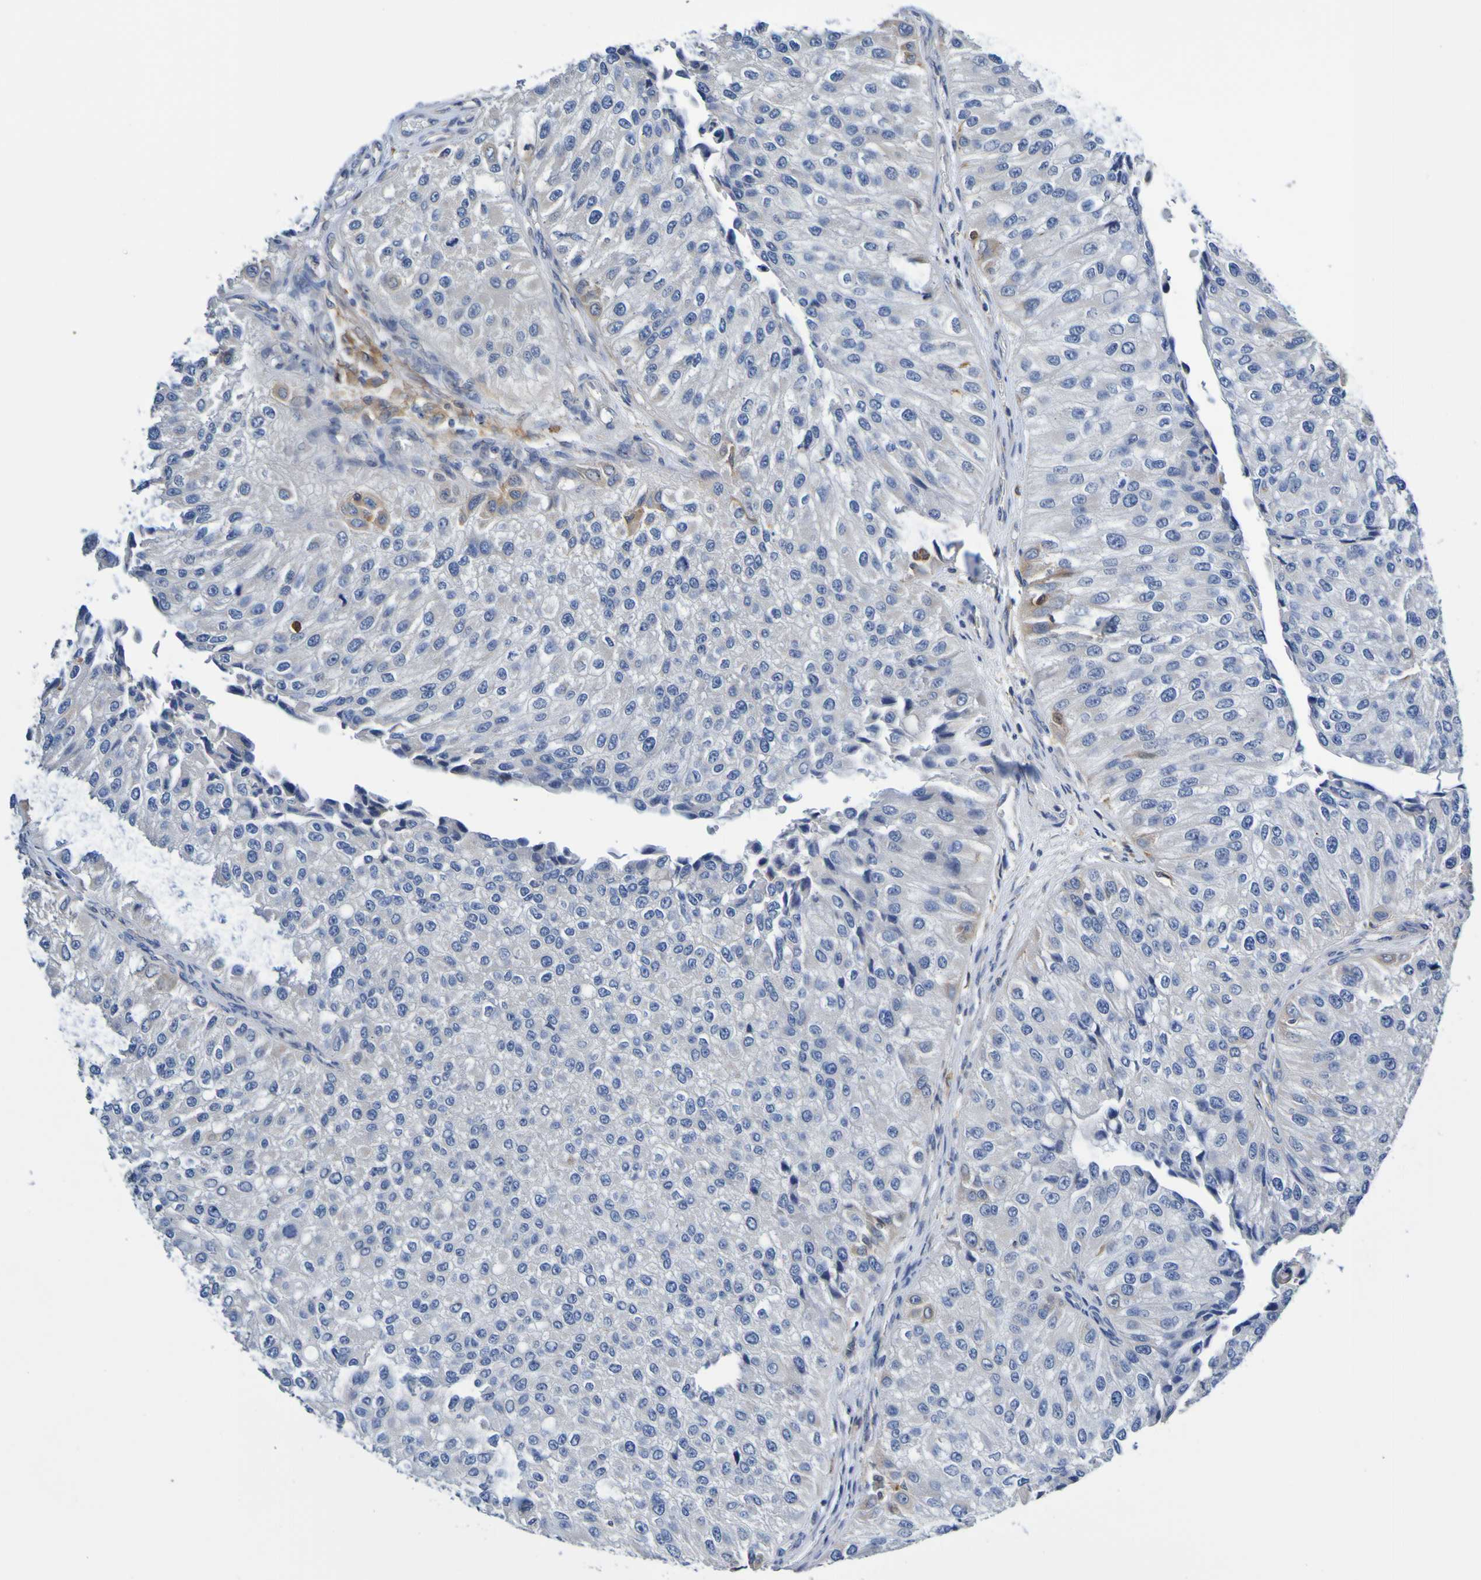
{"staining": {"intensity": "weak", "quantity": ">75%", "location": "cytoplasmic/membranous"}, "tissue": "urothelial cancer", "cell_type": "Tumor cells", "image_type": "cancer", "snomed": [{"axis": "morphology", "description": "Urothelial carcinoma, High grade"}, {"axis": "topography", "description": "Kidney"}, {"axis": "topography", "description": "Urinary bladder"}], "caption": "Urothelial cancer was stained to show a protein in brown. There is low levels of weak cytoplasmic/membranous staining in approximately >75% of tumor cells.", "gene": "METAP2", "patient": {"sex": "male", "age": 77}}